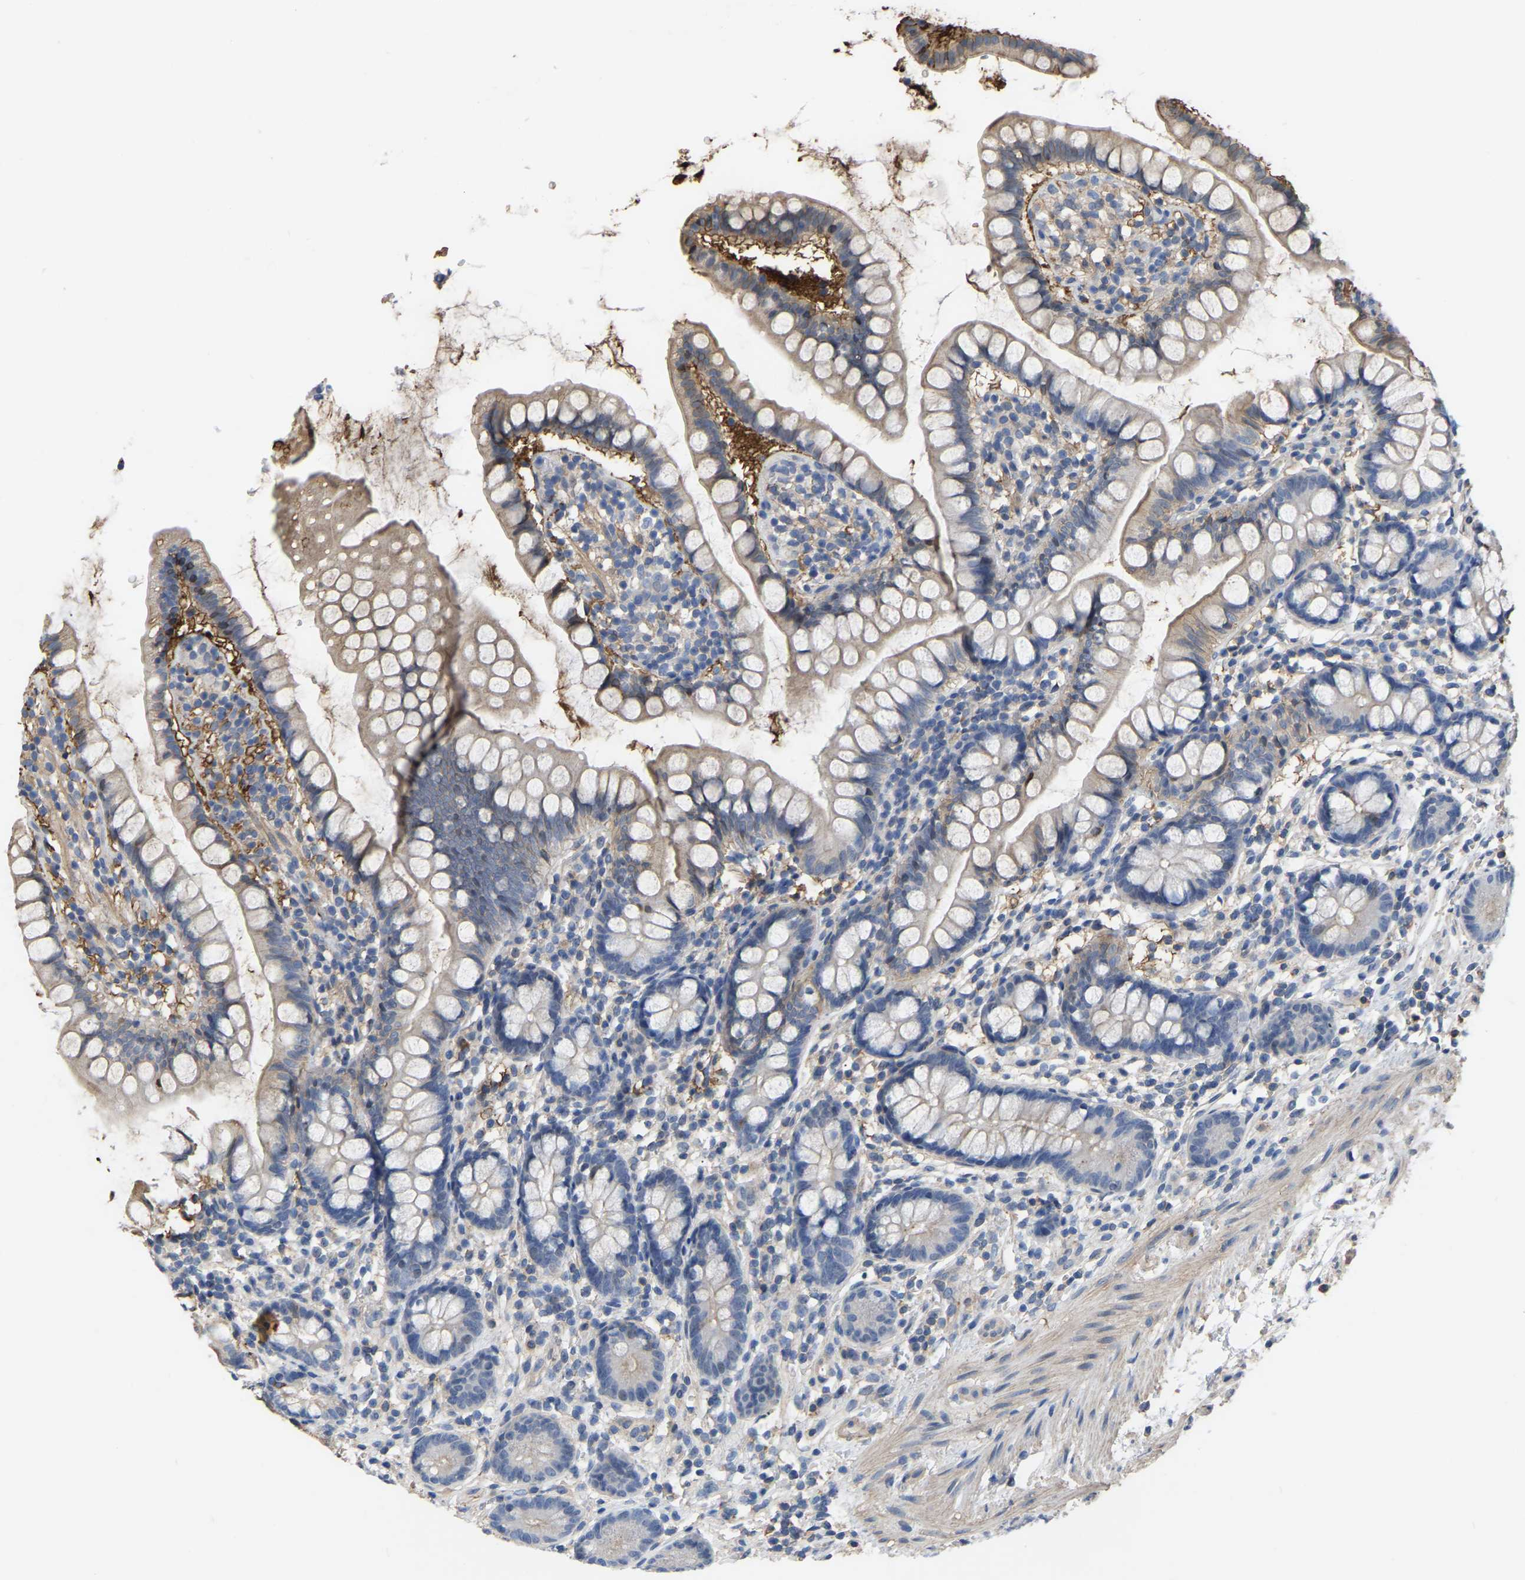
{"staining": {"intensity": "moderate", "quantity": "25%-75%", "location": "cytoplasmic/membranous"}, "tissue": "small intestine", "cell_type": "Glandular cells", "image_type": "normal", "snomed": [{"axis": "morphology", "description": "Normal tissue, NOS"}, {"axis": "topography", "description": "Small intestine"}], "caption": "High-power microscopy captured an immunohistochemistry histopathology image of unremarkable small intestine, revealing moderate cytoplasmic/membranous expression in approximately 25%-75% of glandular cells. The protein of interest is shown in brown color, while the nuclei are stained blue.", "gene": "ZNF449", "patient": {"sex": "female", "age": 84}}